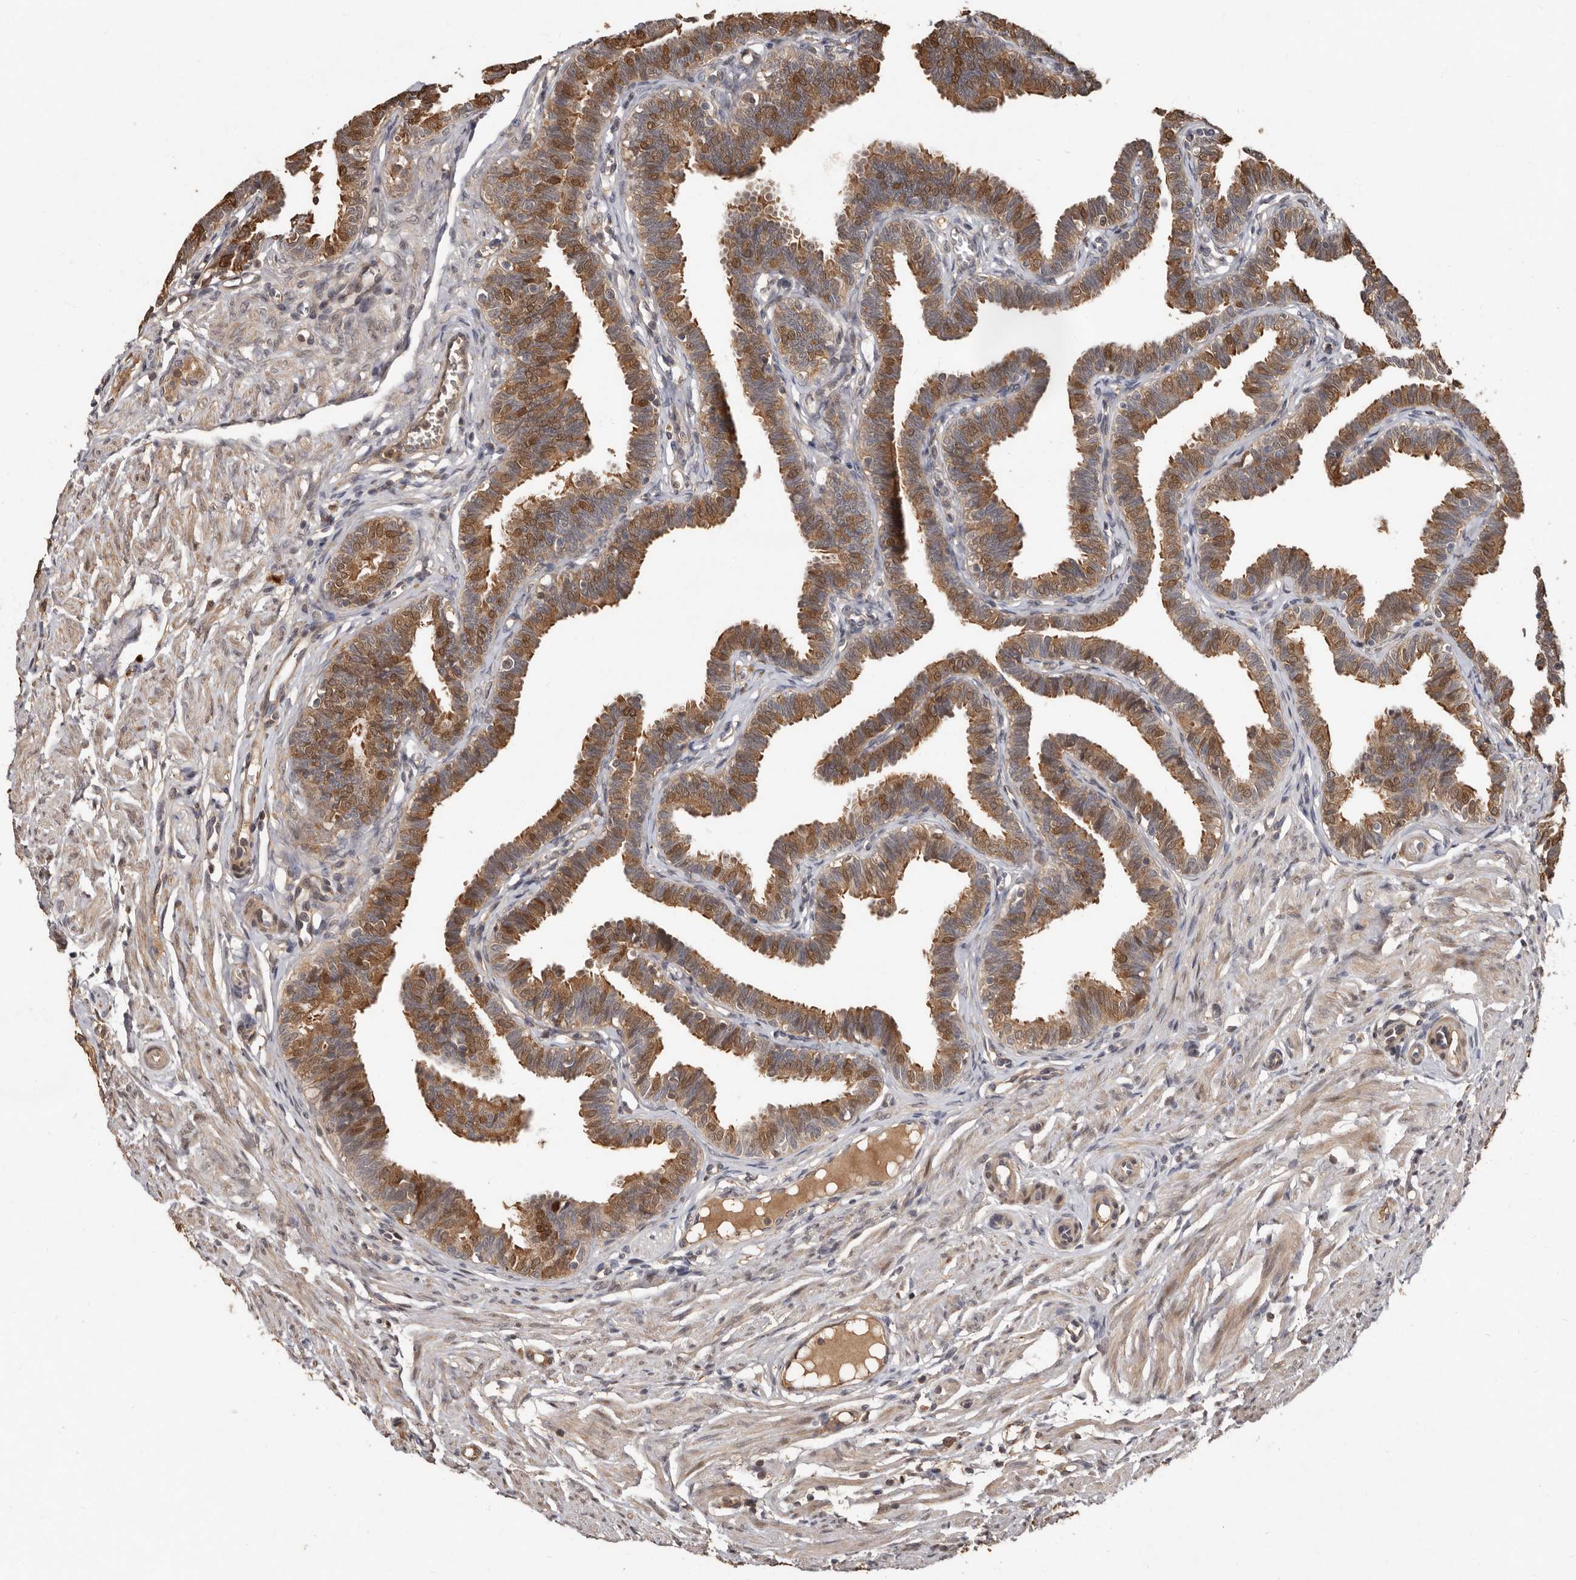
{"staining": {"intensity": "moderate", "quantity": ">75%", "location": "cytoplasmic/membranous,nuclear"}, "tissue": "fallopian tube", "cell_type": "Glandular cells", "image_type": "normal", "snomed": [{"axis": "morphology", "description": "Normal tissue, NOS"}, {"axis": "topography", "description": "Fallopian tube"}, {"axis": "topography", "description": "Ovary"}], "caption": "Fallopian tube stained with DAB (3,3'-diaminobenzidine) IHC shows medium levels of moderate cytoplasmic/membranous,nuclear expression in approximately >75% of glandular cells. (brown staining indicates protein expression, while blue staining denotes nuclei).", "gene": "KIF26B", "patient": {"sex": "female", "age": 23}}